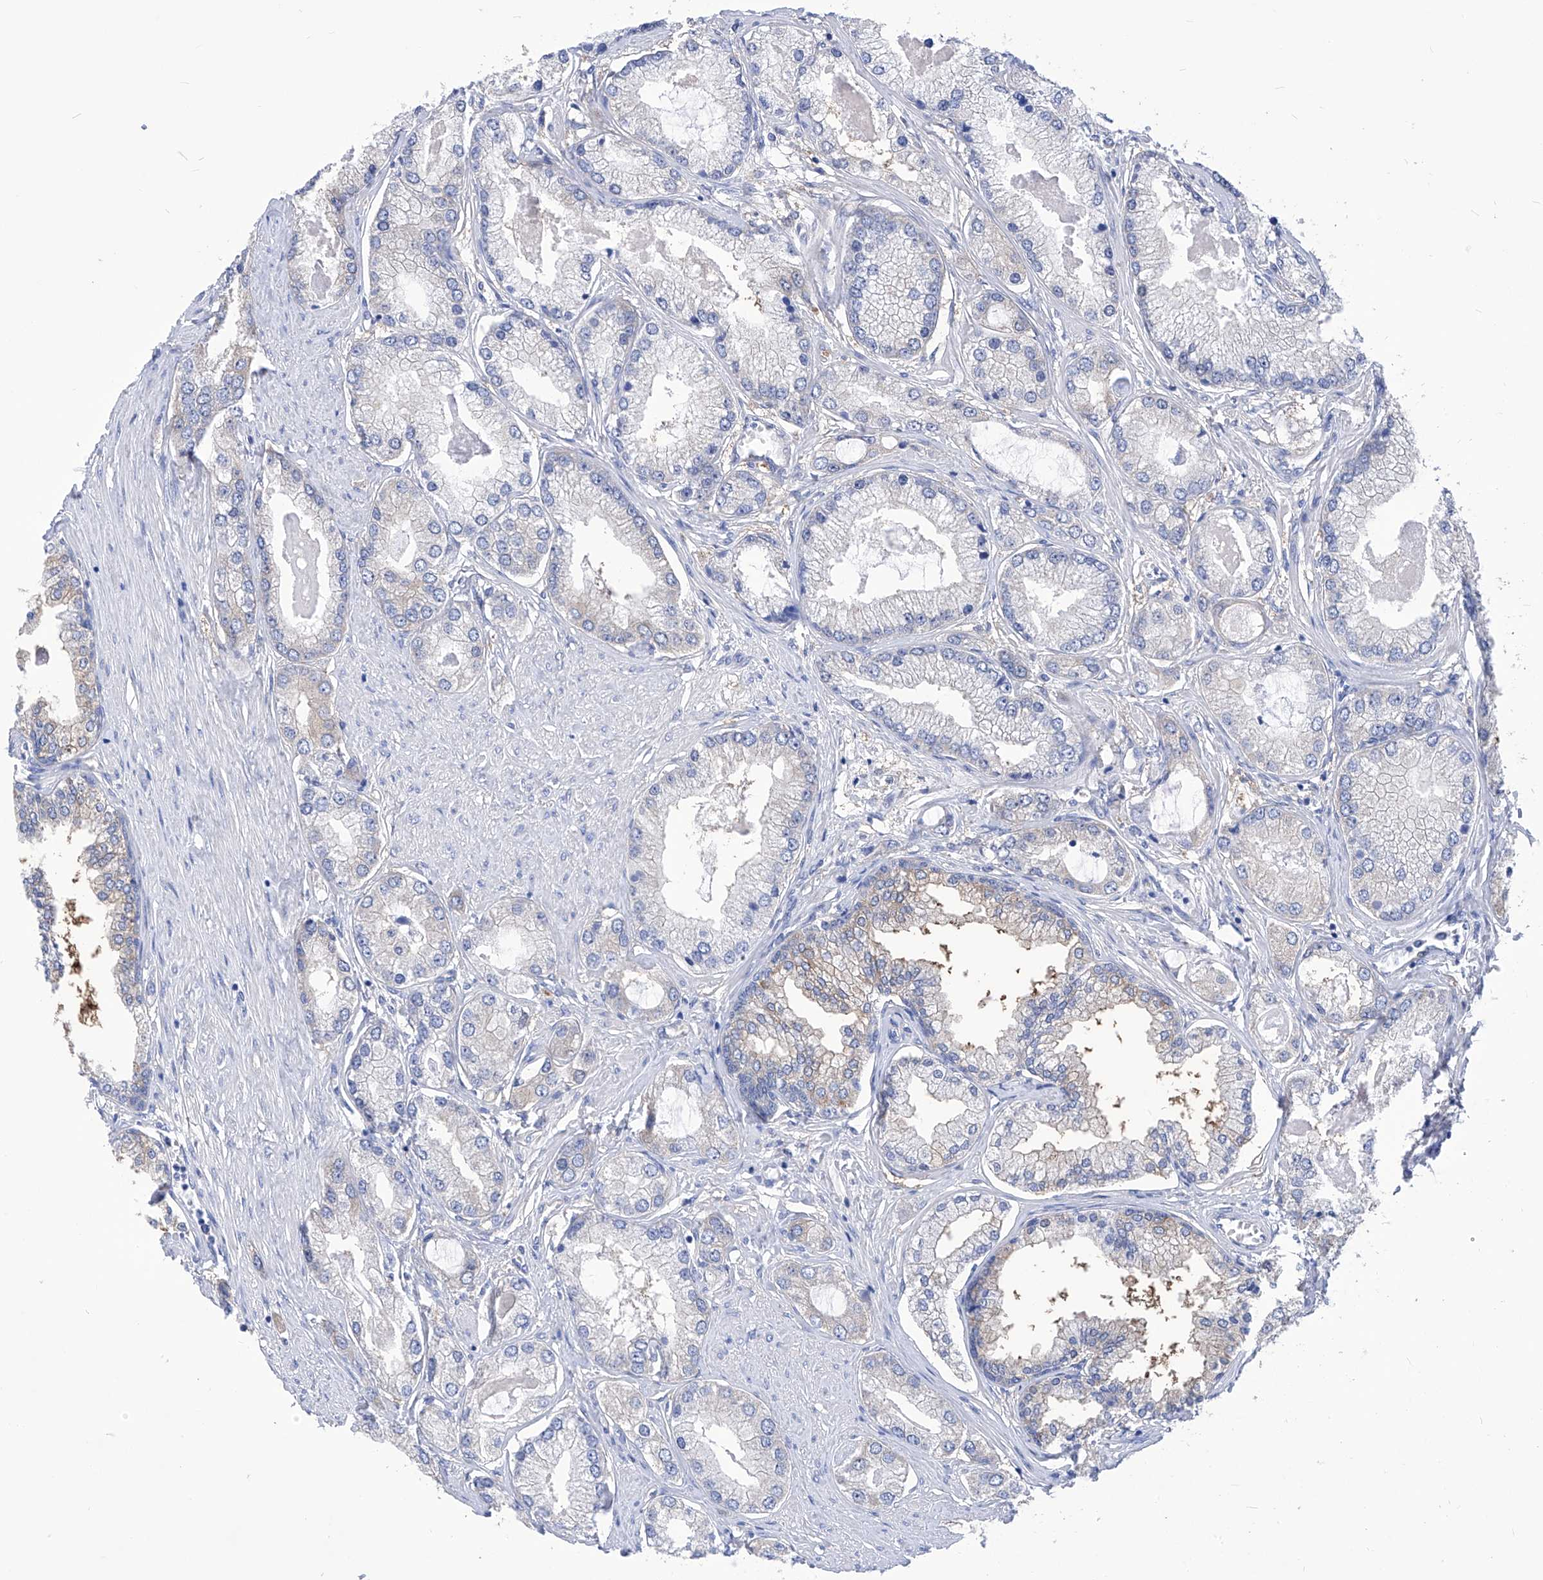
{"staining": {"intensity": "negative", "quantity": "none", "location": "none"}, "tissue": "prostate cancer", "cell_type": "Tumor cells", "image_type": "cancer", "snomed": [{"axis": "morphology", "description": "Adenocarcinoma, Low grade"}, {"axis": "topography", "description": "Prostate"}], "caption": "Micrograph shows no significant protein expression in tumor cells of prostate cancer.", "gene": "XPNPEP1", "patient": {"sex": "male", "age": 62}}